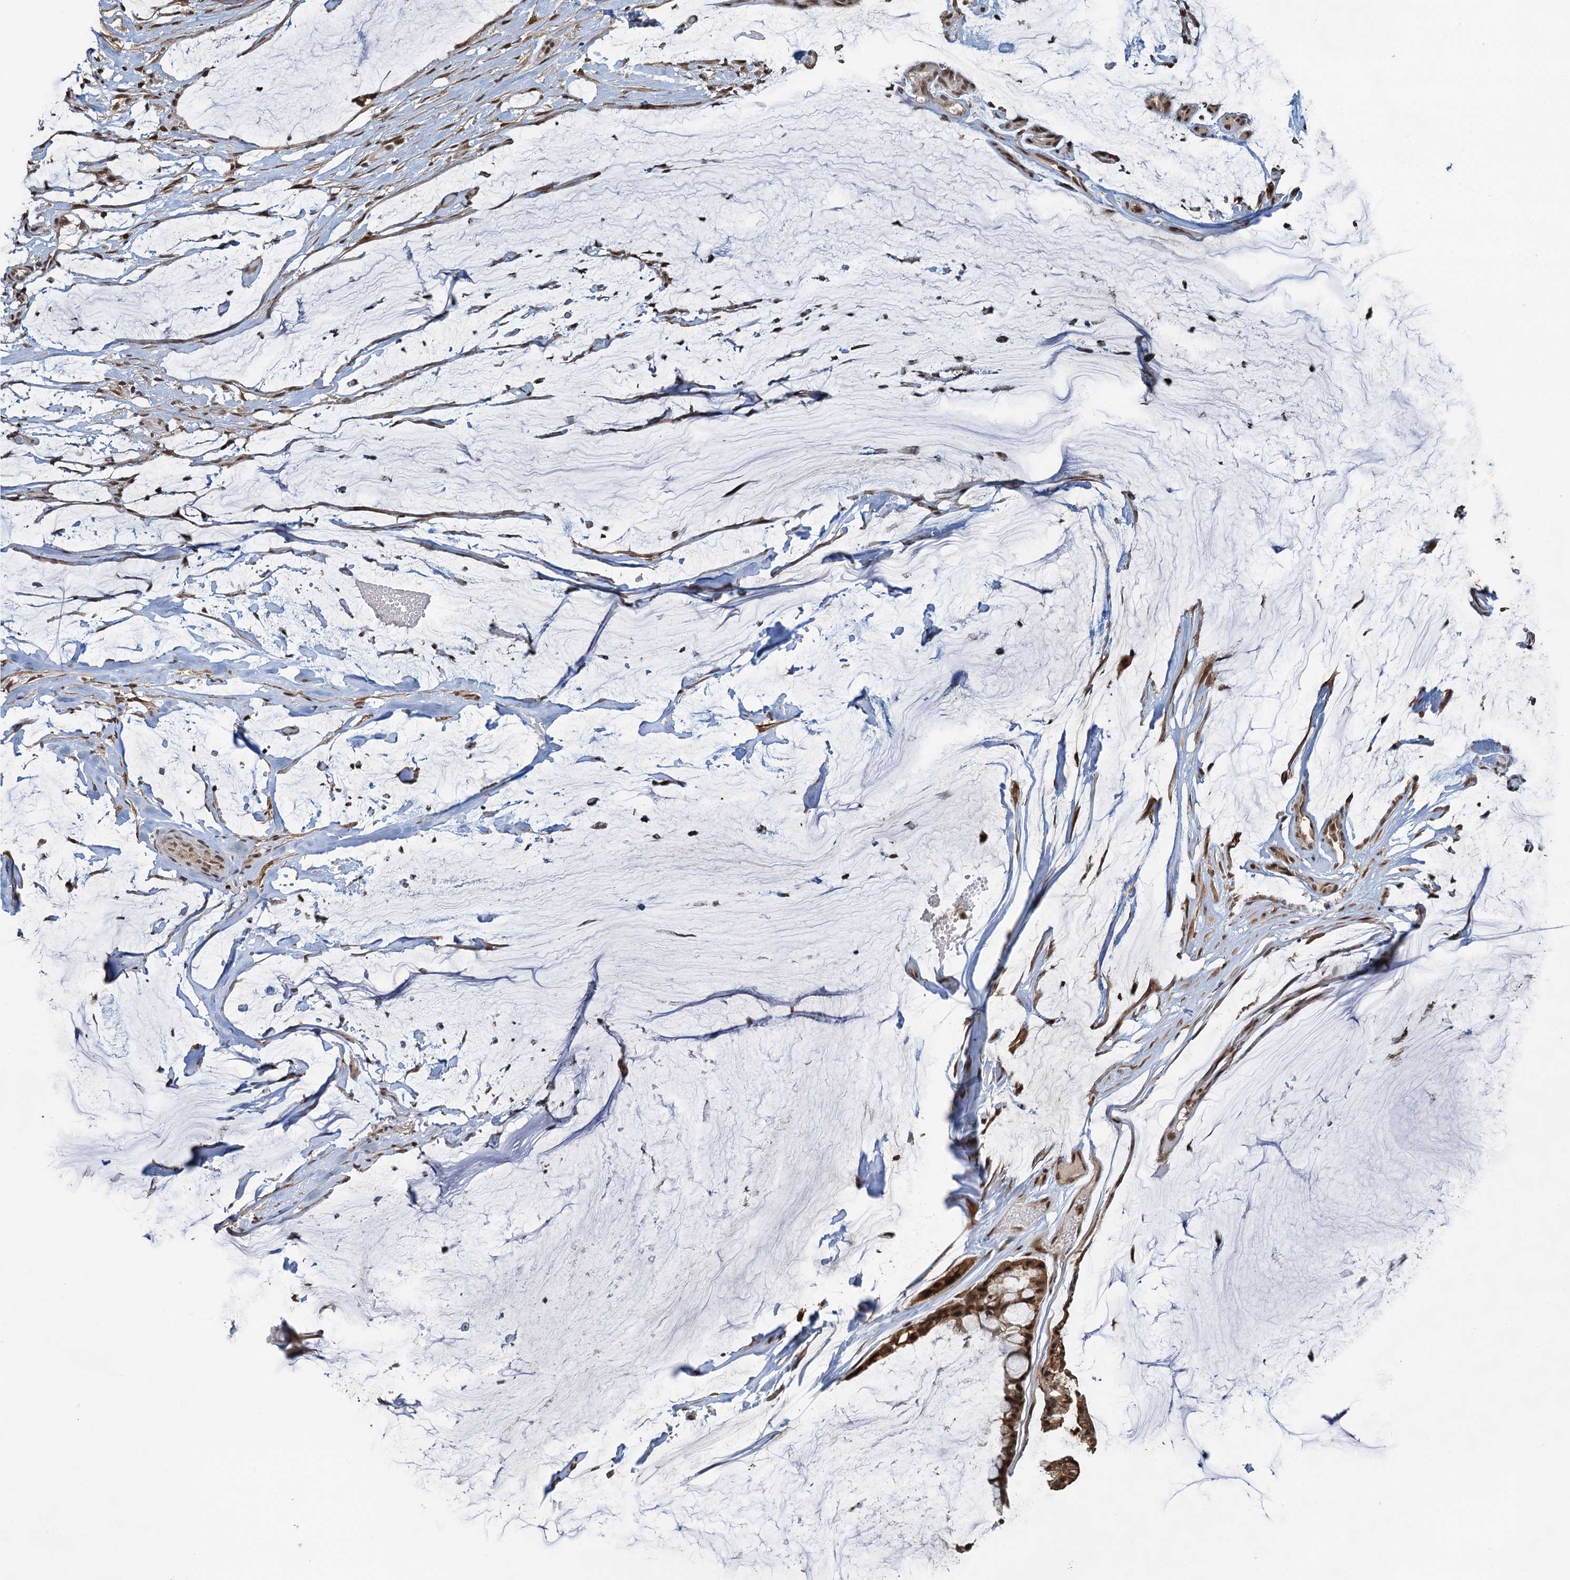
{"staining": {"intensity": "moderate", "quantity": ">75%", "location": "cytoplasmic/membranous,nuclear"}, "tissue": "ovarian cancer", "cell_type": "Tumor cells", "image_type": "cancer", "snomed": [{"axis": "morphology", "description": "Cystadenocarcinoma, mucinous, NOS"}, {"axis": "topography", "description": "Ovary"}], "caption": "A photomicrograph of ovarian cancer stained for a protein shows moderate cytoplasmic/membranous and nuclear brown staining in tumor cells.", "gene": "ZNF609", "patient": {"sex": "female", "age": 39}}